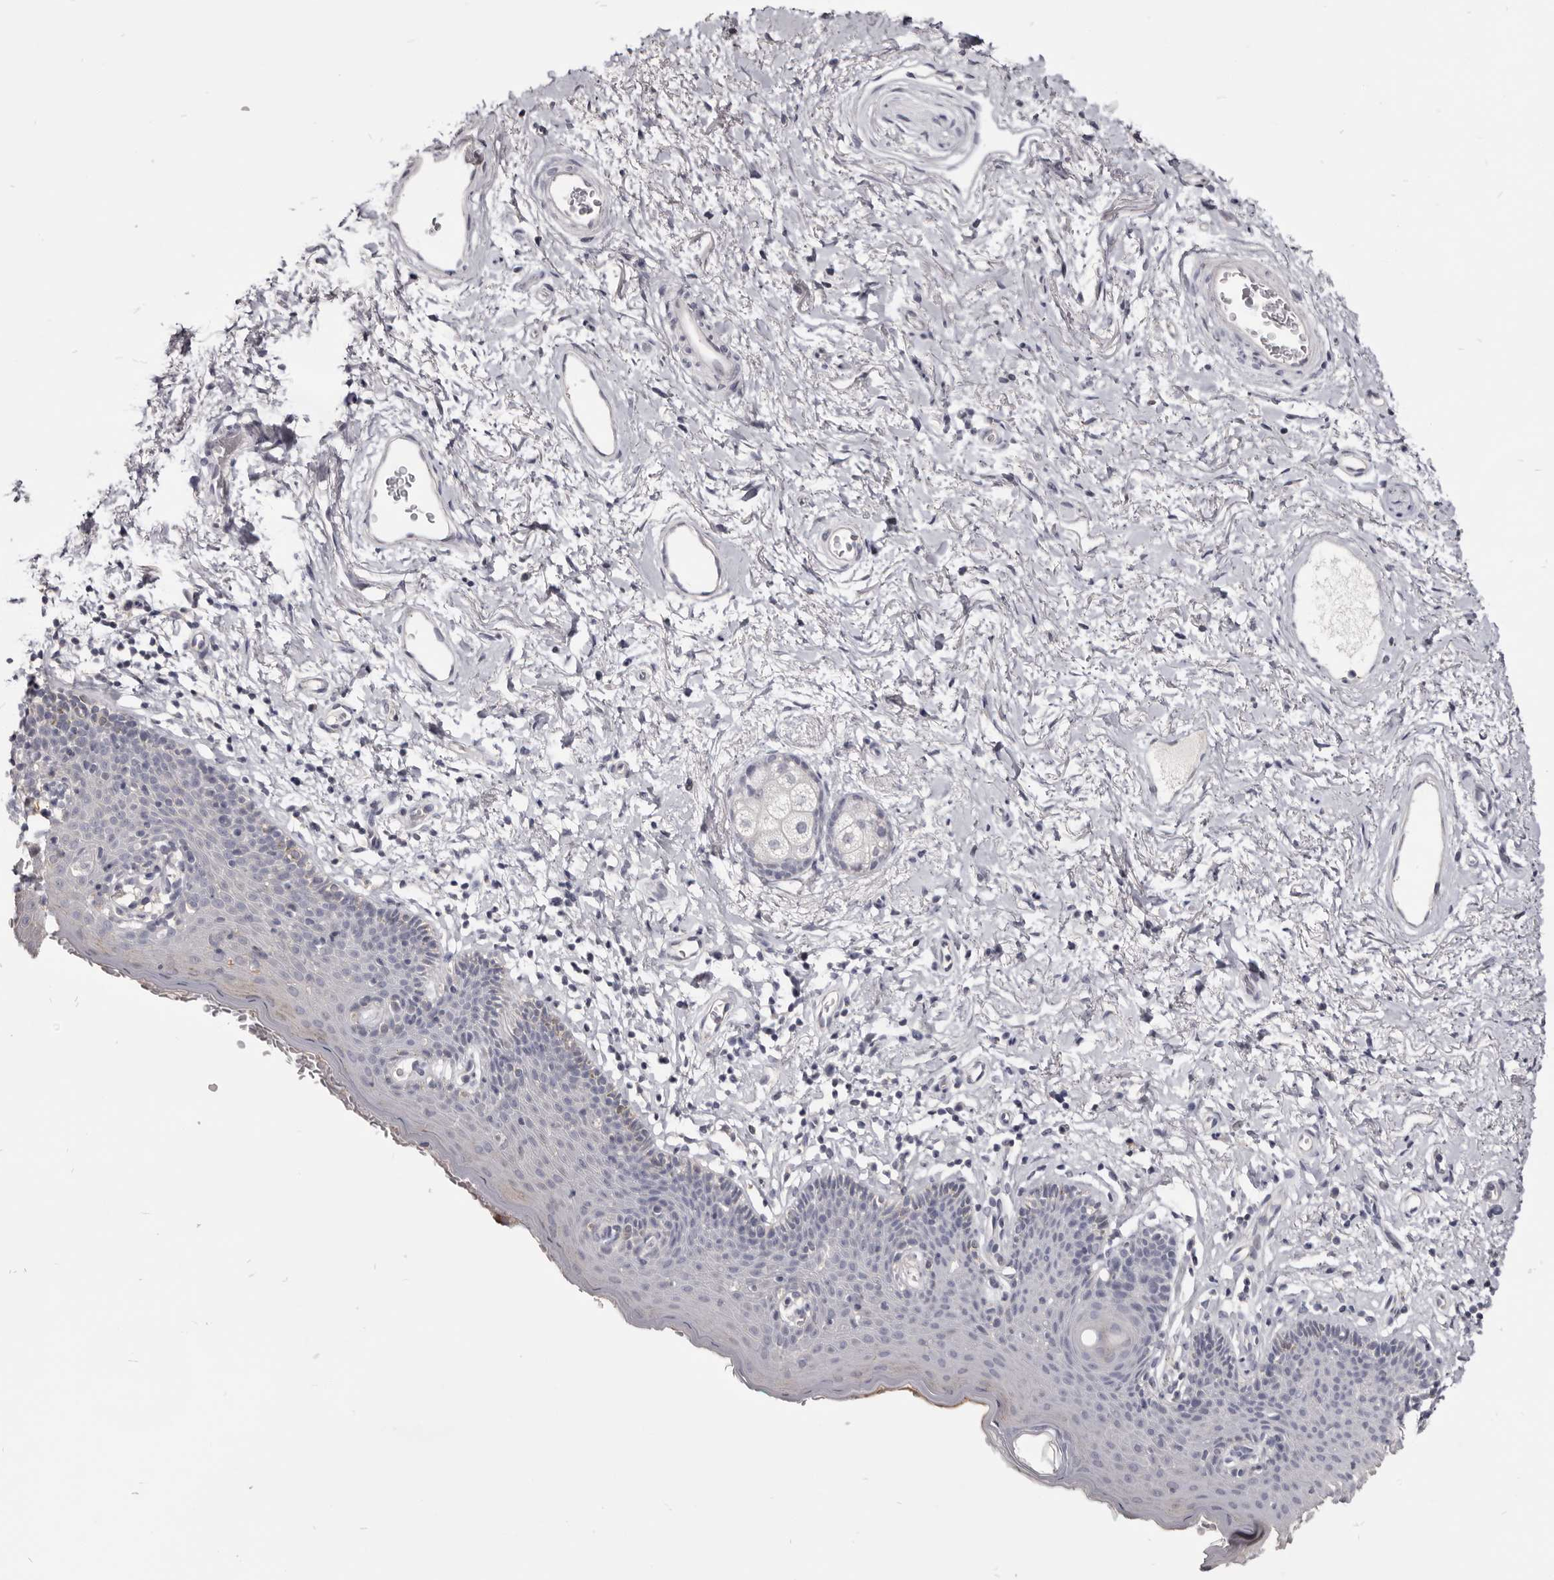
{"staining": {"intensity": "weak", "quantity": "<25%", "location": "cytoplasmic/membranous"}, "tissue": "skin", "cell_type": "Epidermal cells", "image_type": "normal", "snomed": [{"axis": "morphology", "description": "Normal tissue, NOS"}, {"axis": "topography", "description": "Vulva"}], "caption": "IHC photomicrograph of benign human skin stained for a protein (brown), which displays no staining in epidermal cells.", "gene": "CGN", "patient": {"sex": "female", "age": 66}}